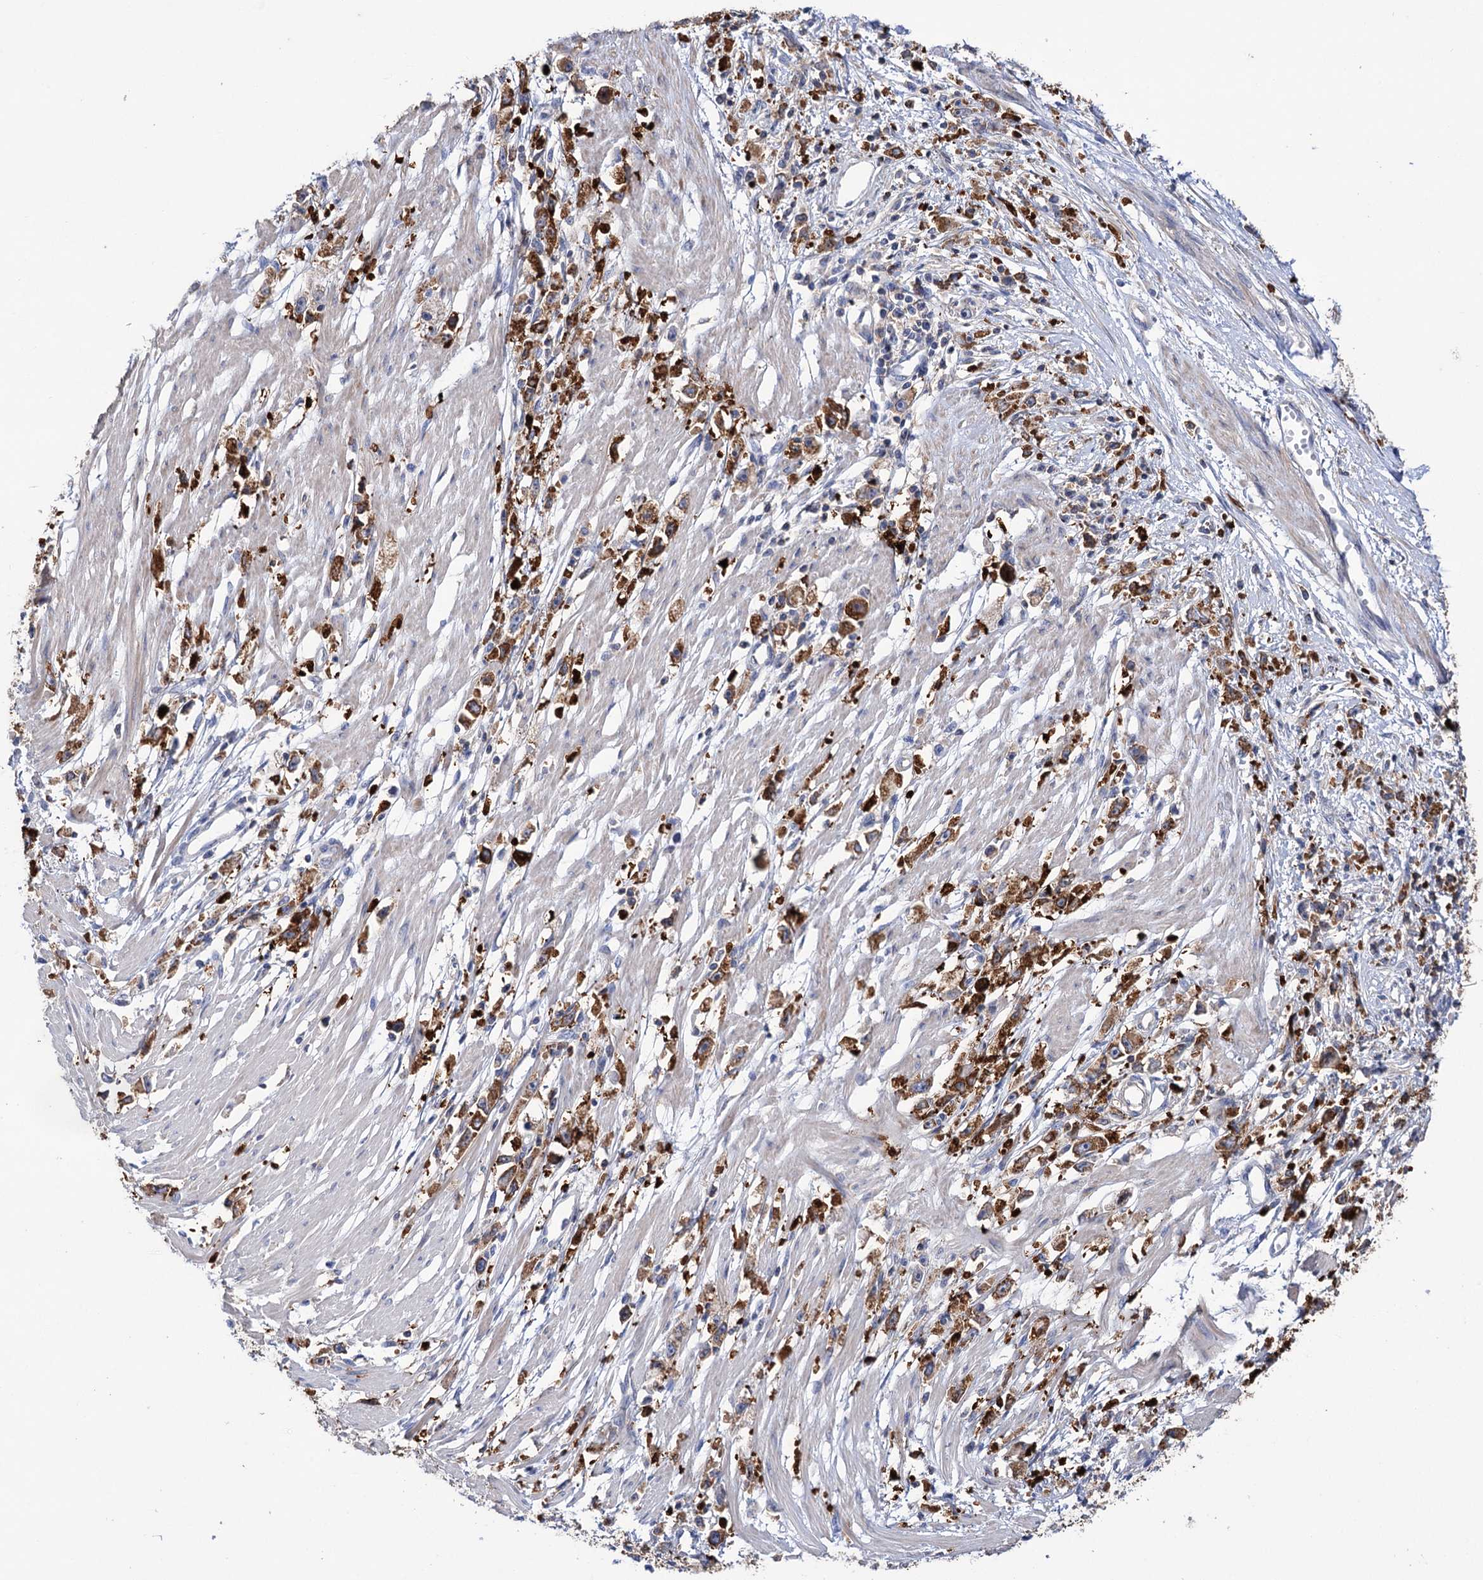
{"staining": {"intensity": "moderate", "quantity": ">75%", "location": "cytoplasmic/membranous"}, "tissue": "stomach cancer", "cell_type": "Tumor cells", "image_type": "cancer", "snomed": [{"axis": "morphology", "description": "Adenocarcinoma, NOS"}, {"axis": "topography", "description": "Stomach"}], "caption": "Protein staining of stomach cancer (adenocarcinoma) tissue displays moderate cytoplasmic/membranous expression in about >75% of tumor cells.", "gene": "BBS4", "patient": {"sex": "female", "age": 59}}